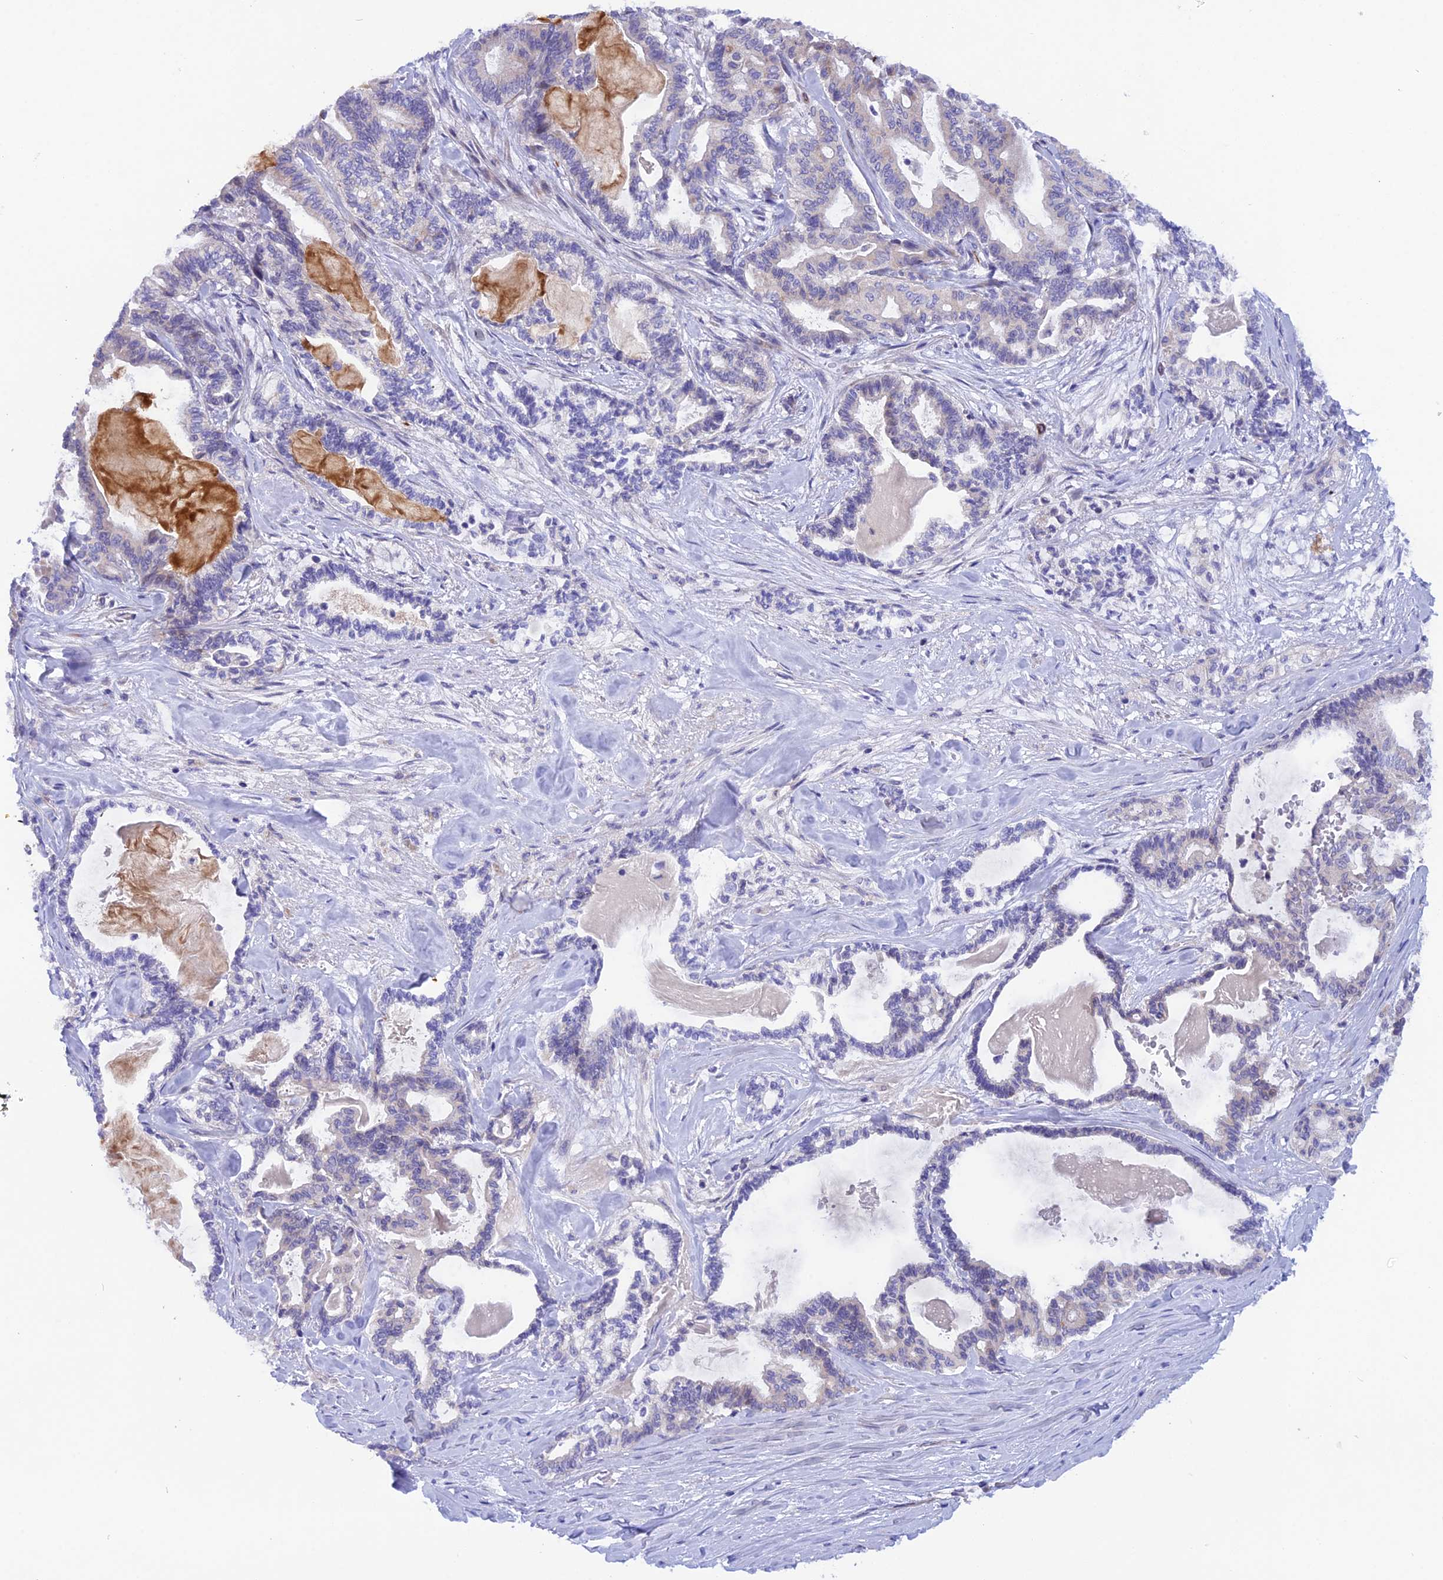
{"staining": {"intensity": "weak", "quantity": "25%-75%", "location": "cytoplasmic/membranous"}, "tissue": "pancreatic cancer", "cell_type": "Tumor cells", "image_type": "cancer", "snomed": [{"axis": "morphology", "description": "Adenocarcinoma, NOS"}, {"axis": "topography", "description": "Pancreas"}], "caption": "This is a photomicrograph of immunohistochemistry staining of pancreatic cancer (adenocarcinoma), which shows weak staining in the cytoplasmic/membranous of tumor cells.", "gene": "TMEM138", "patient": {"sex": "male", "age": 63}}